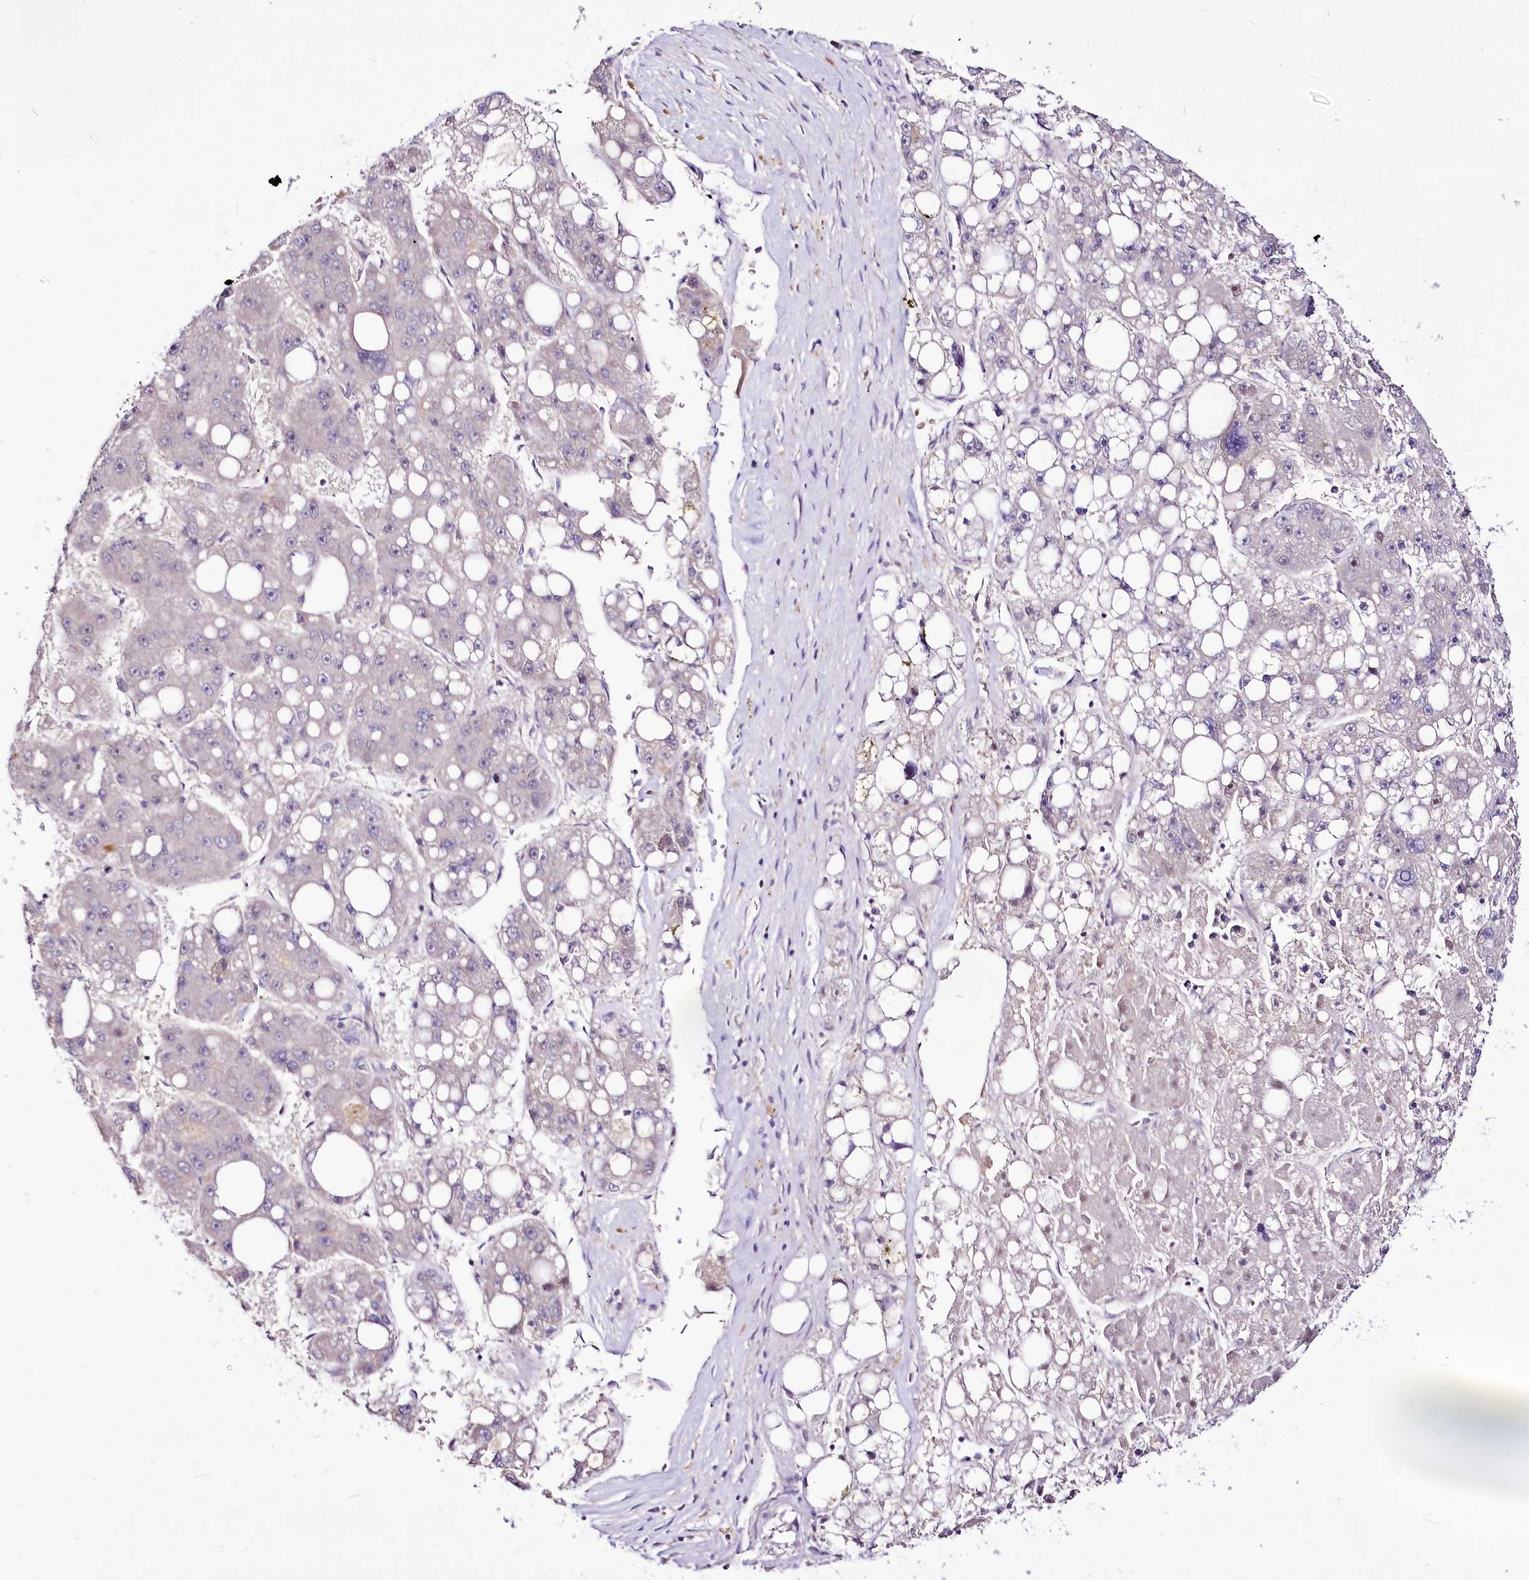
{"staining": {"intensity": "negative", "quantity": "none", "location": "none"}, "tissue": "liver cancer", "cell_type": "Tumor cells", "image_type": "cancer", "snomed": [{"axis": "morphology", "description": "Carcinoma, Hepatocellular, NOS"}, {"axis": "topography", "description": "Liver"}], "caption": "This is an immunohistochemistry photomicrograph of human liver cancer (hepatocellular carcinoma). There is no staining in tumor cells.", "gene": "POLA2", "patient": {"sex": "female", "age": 61}}